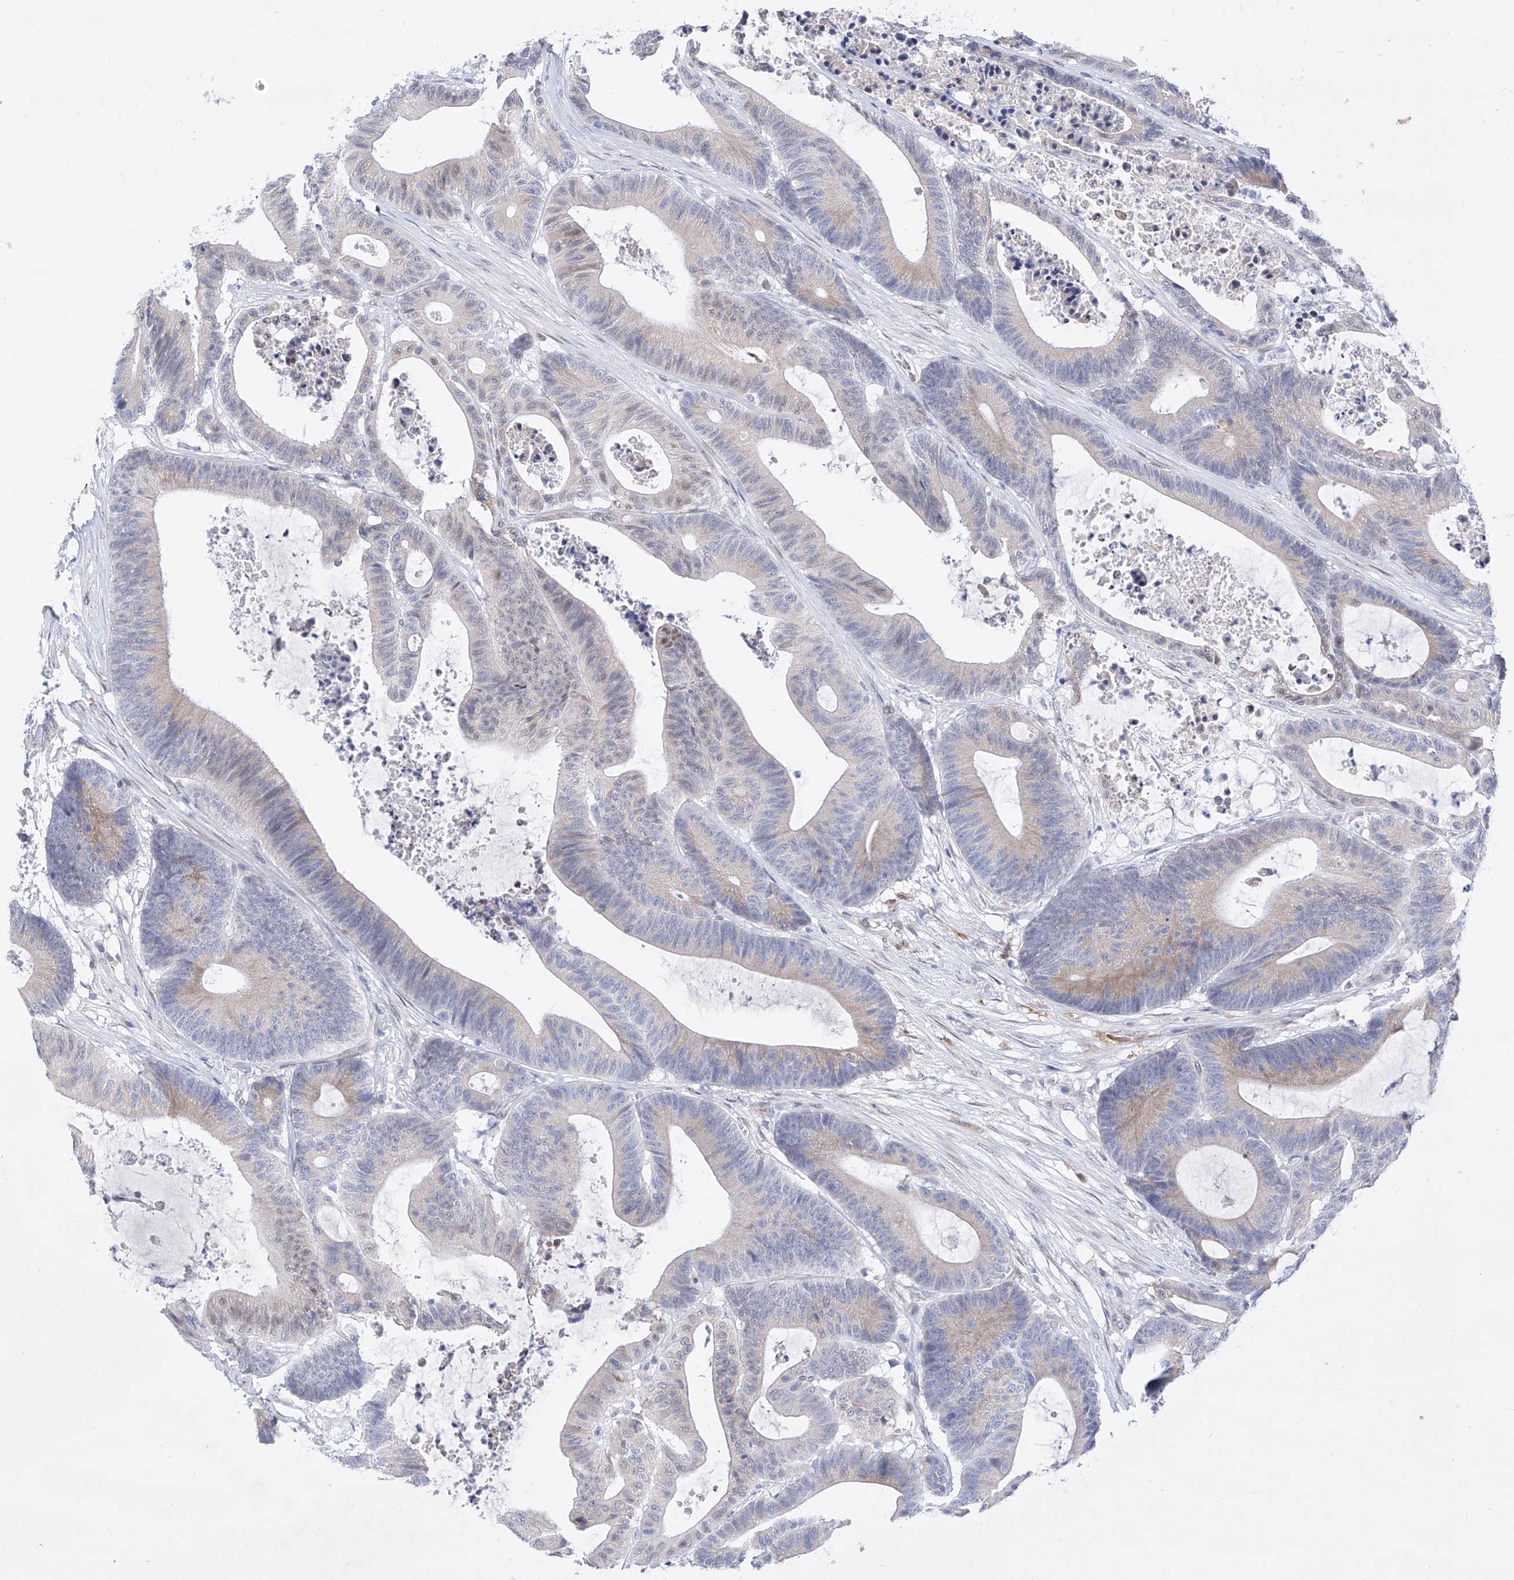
{"staining": {"intensity": "weak", "quantity": "<25%", "location": "cytoplasmic/membranous"}, "tissue": "colorectal cancer", "cell_type": "Tumor cells", "image_type": "cancer", "snomed": [{"axis": "morphology", "description": "Adenocarcinoma, NOS"}, {"axis": "topography", "description": "Colon"}], "caption": "An immunohistochemistry (IHC) micrograph of colorectal cancer is shown. There is no staining in tumor cells of colorectal cancer.", "gene": "LCLAT1", "patient": {"sex": "female", "age": 84}}